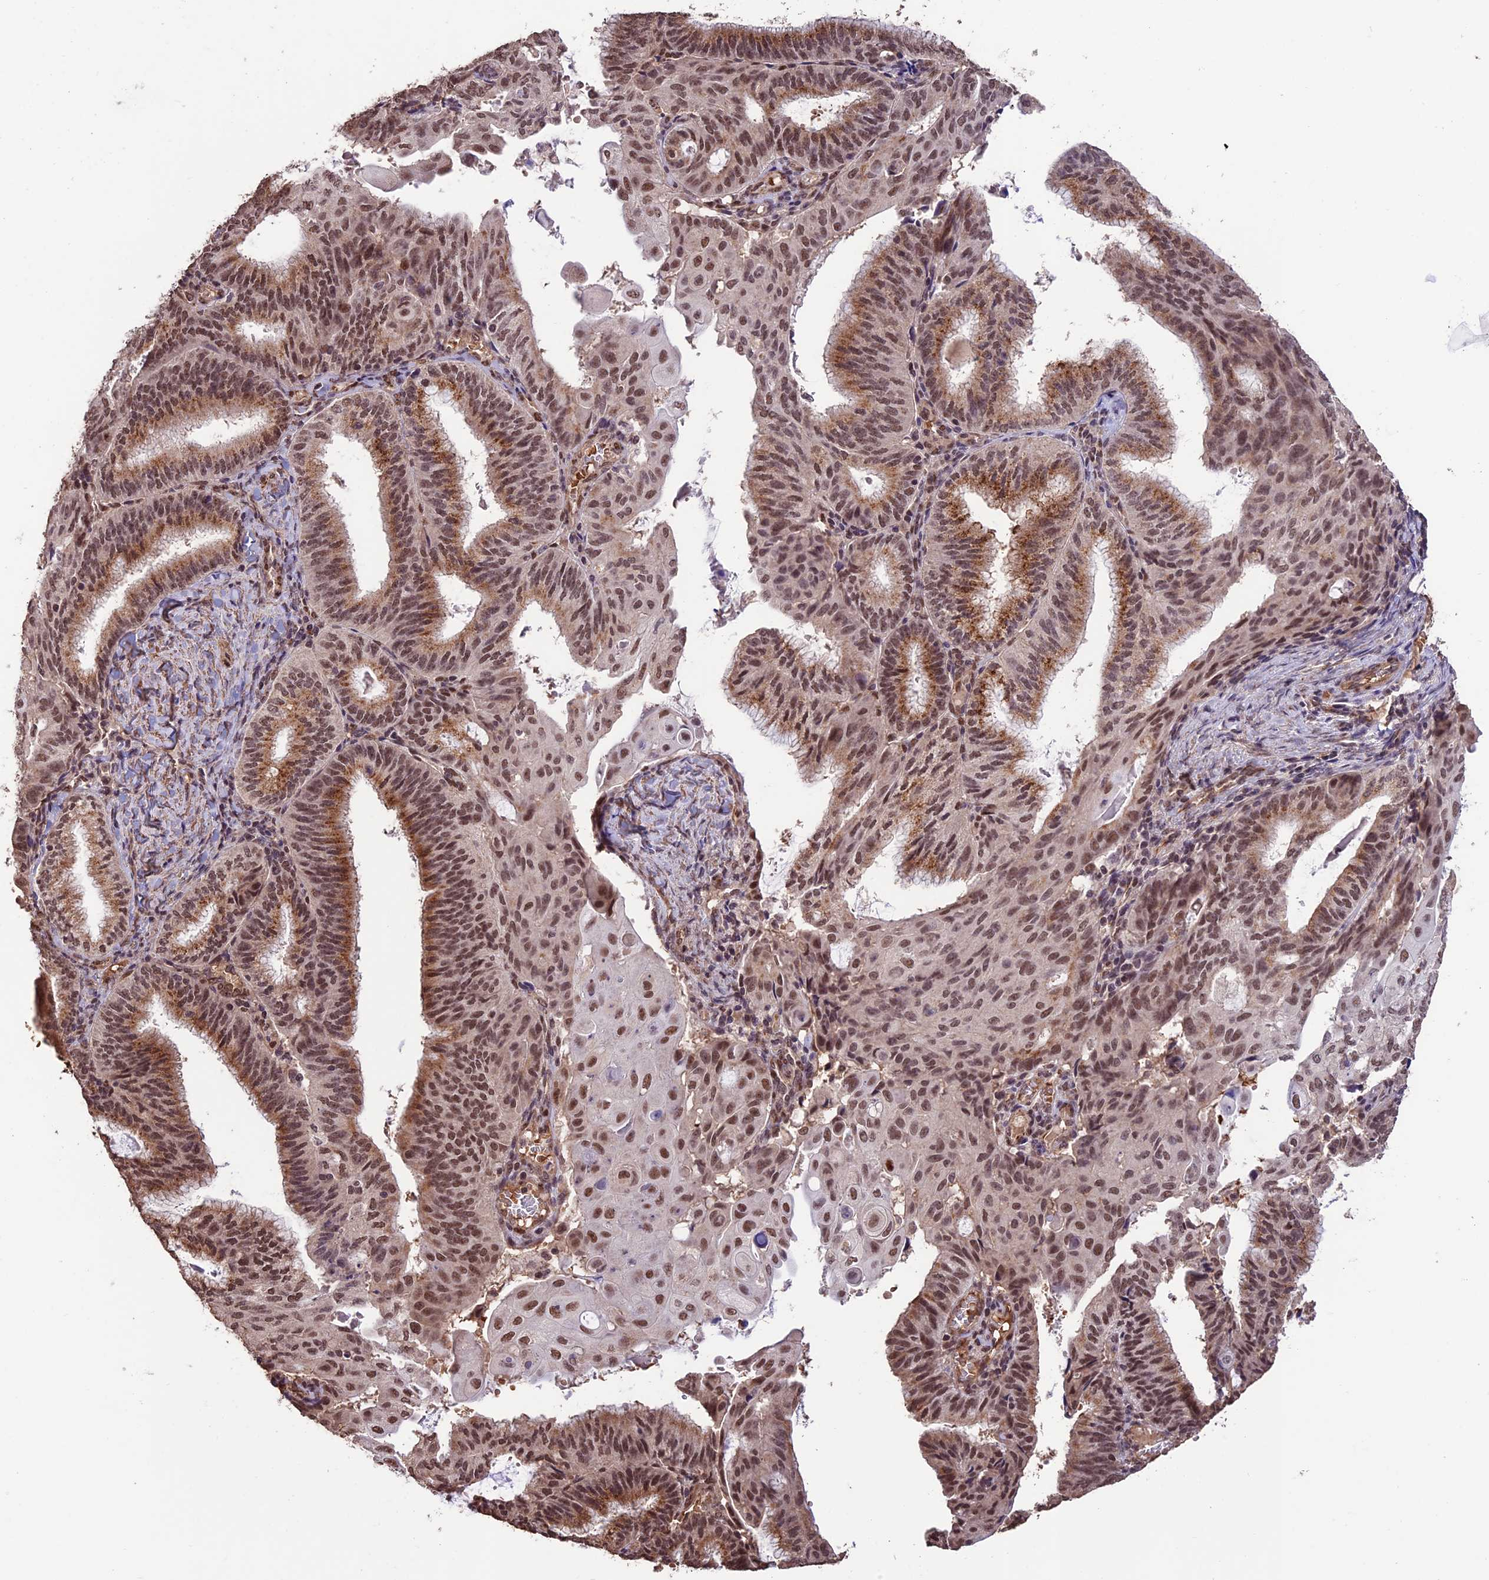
{"staining": {"intensity": "moderate", "quantity": ">75%", "location": "cytoplasmic/membranous,nuclear"}, "tissue": "endometrial cancer", "cell_type": "Tumor cells", "image_type": "cancer", "snomed": [{"axis": "morphology", "description": "Adenocarcinoma, NOS"}, {"axis": "topography", "description": "Endometrium"}], "caption": "Immunohistochemistry (IHC) of human adenocarcinoma (endometrial) exhibits medium levels of moderate cytoplasmic/membranous and nuclear staining in about >75% of tumor cells.", "gene": "CABIN1", "patient": {"sex": "female", "age": 49}}